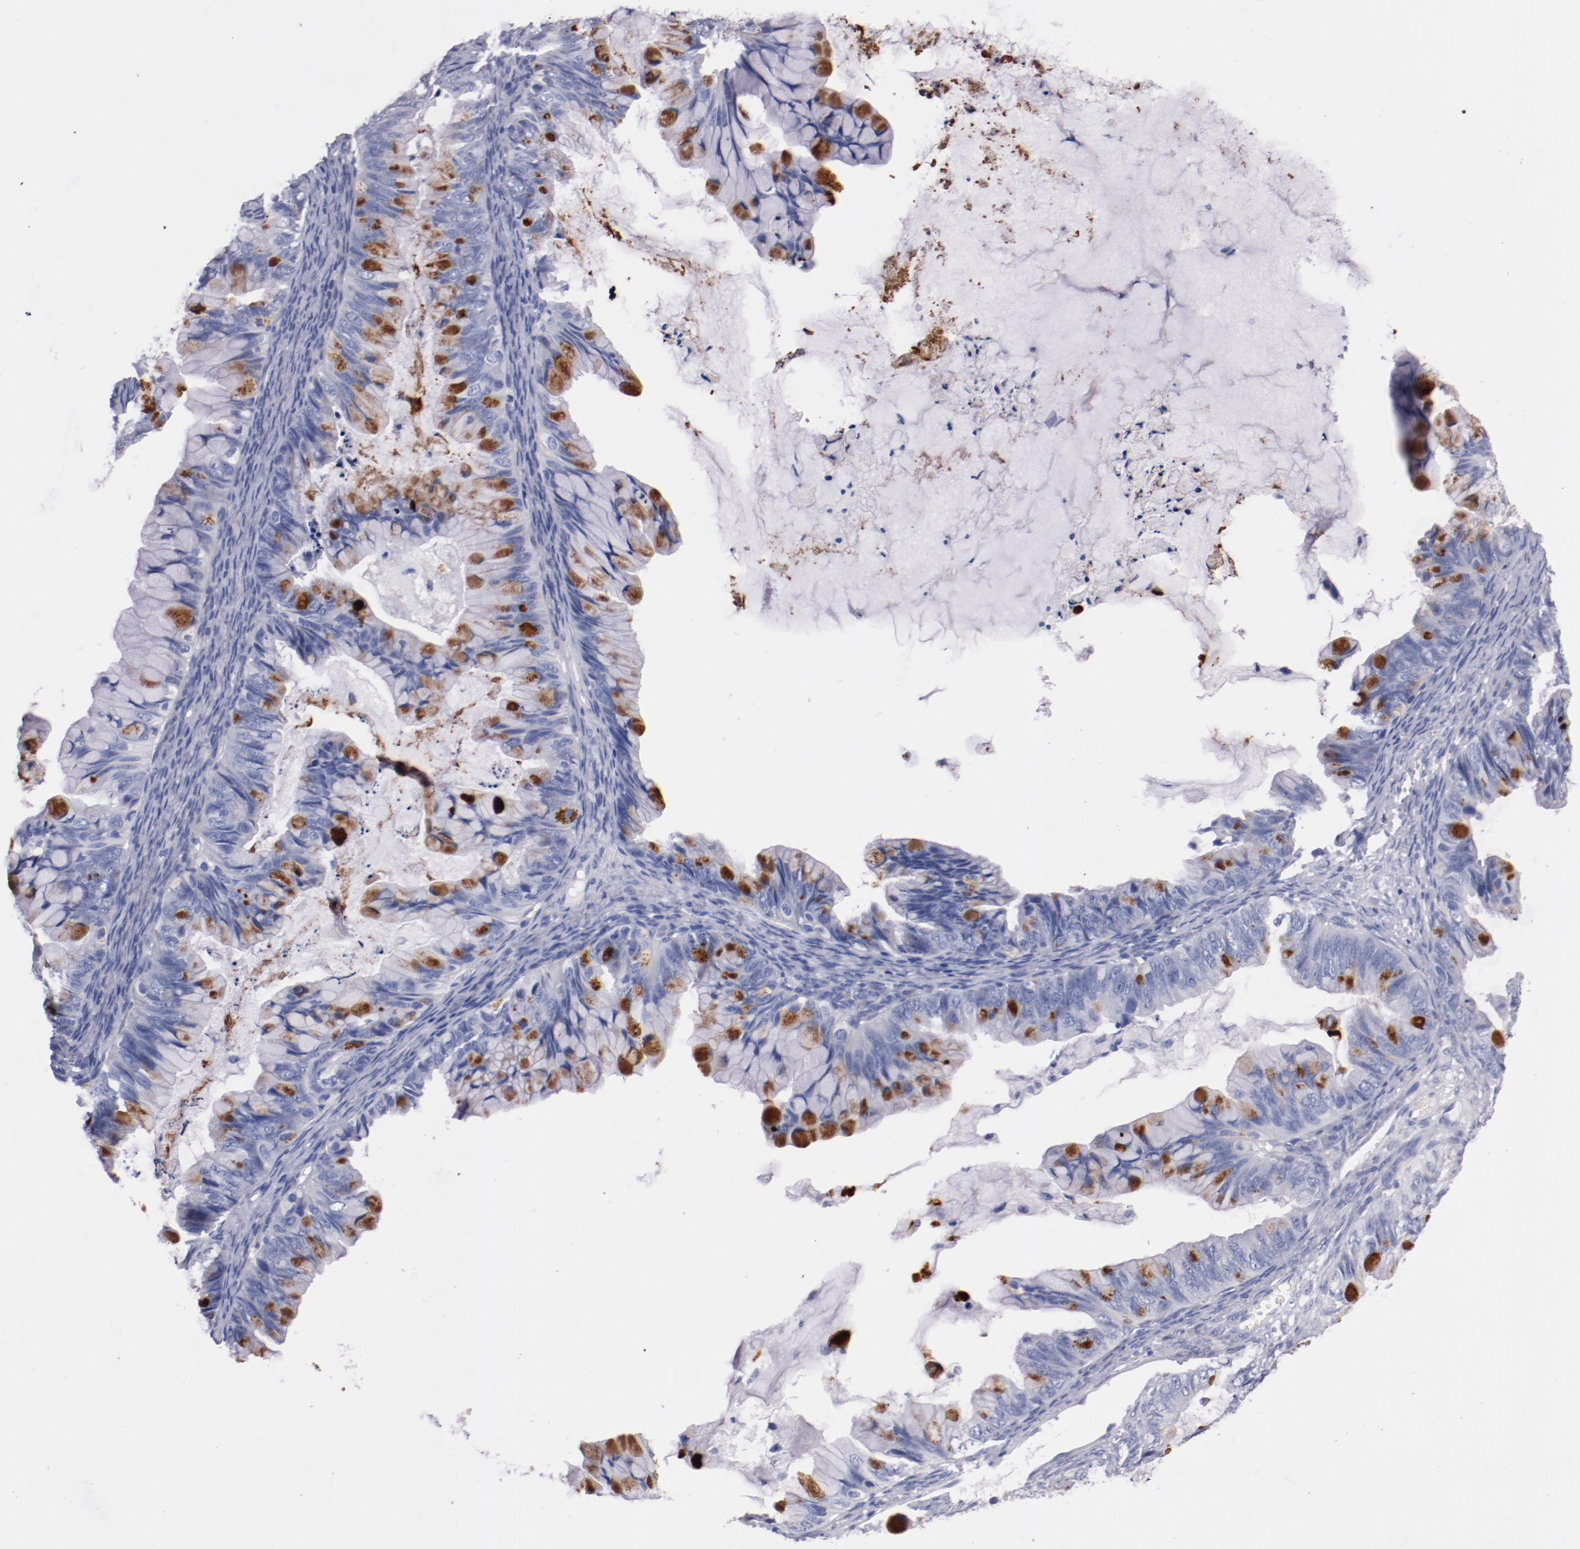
{"staining": {"intensity": "strong", "quantity": "<25%", "location": "cytoplasmic/membranous"}, "tissue": "ovarian cancer", "cell_type": "Tumor cells", "image_type": "cancer", "snomed": [{"axis": "morphology", "description": "Cystadenocarcinoma, mucinous, NOS"}, {"axis": "topography", "description": "Ovary"}], "caption": "Human ovarian cancer (mucinous cystadenocarcinoma) stained for a protein (brown) displays strong cytoplasmic/membranous positive expression in approximately <25% of tumor cells.", "gene": "CNTNAP2", "patient": {"sex": "female", "age": 36}}